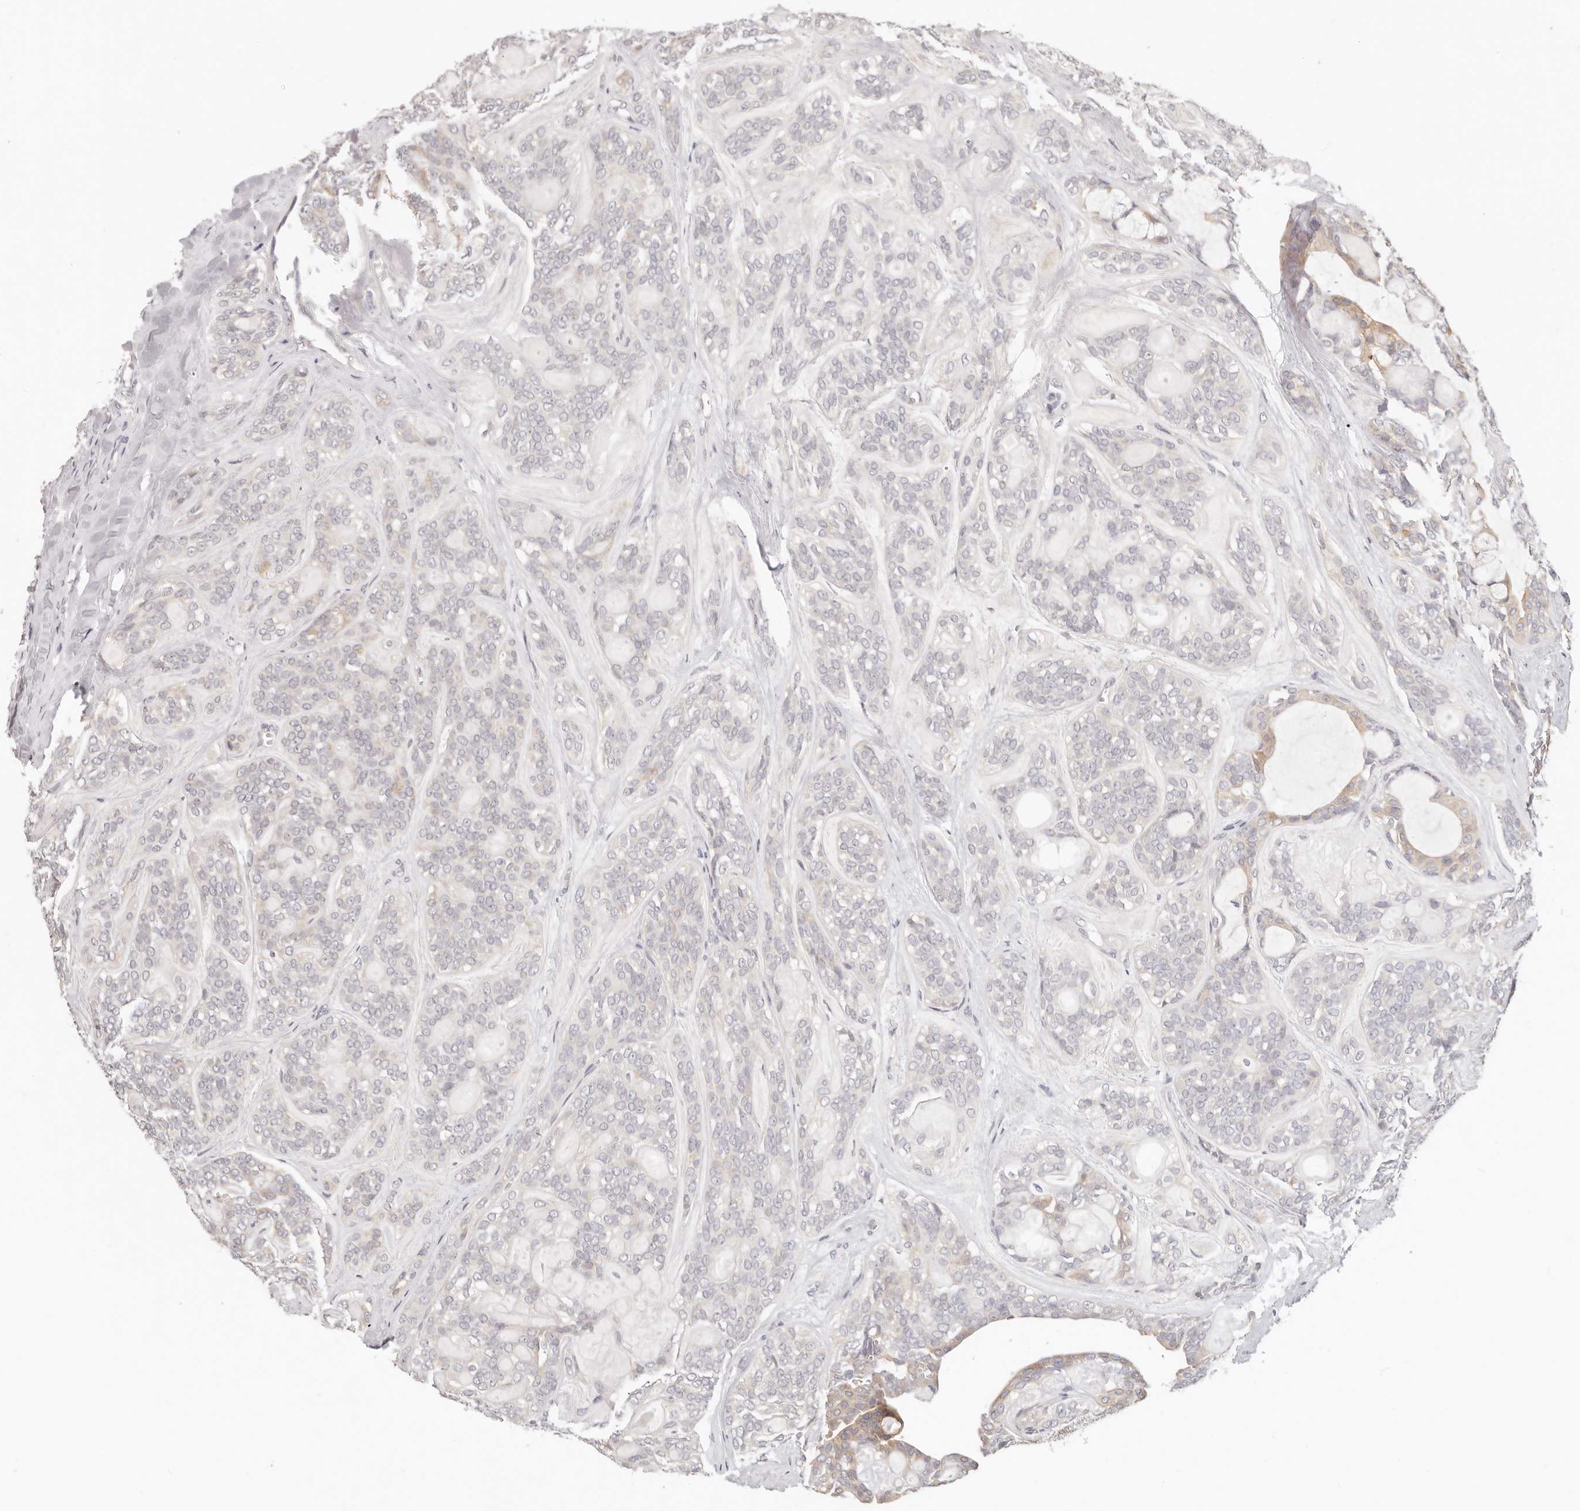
{"staining": {"intensity": "weak", "quantity": "25%-75%", "location": "cytoplasmic/membranous"}, "tissue": "head and neck cancer", "cell_type": "Tumor cells", "image_type": "cancer", "snomed": [{"axis": "morphology", "description": "Adenocarcinoma, NOS"}, {"axis": "topography", "description": "Head-Neck"}], "caption": "Approximately 25%-75% of tumor cells in human adenocarcinoma (head and neck) exhibit weak cytoplasmic/membranous protein expression as visualized by brown immunohistochemical staining.", "gene": "GGPS1", "patient": {"sex": "male", "age": 66}}